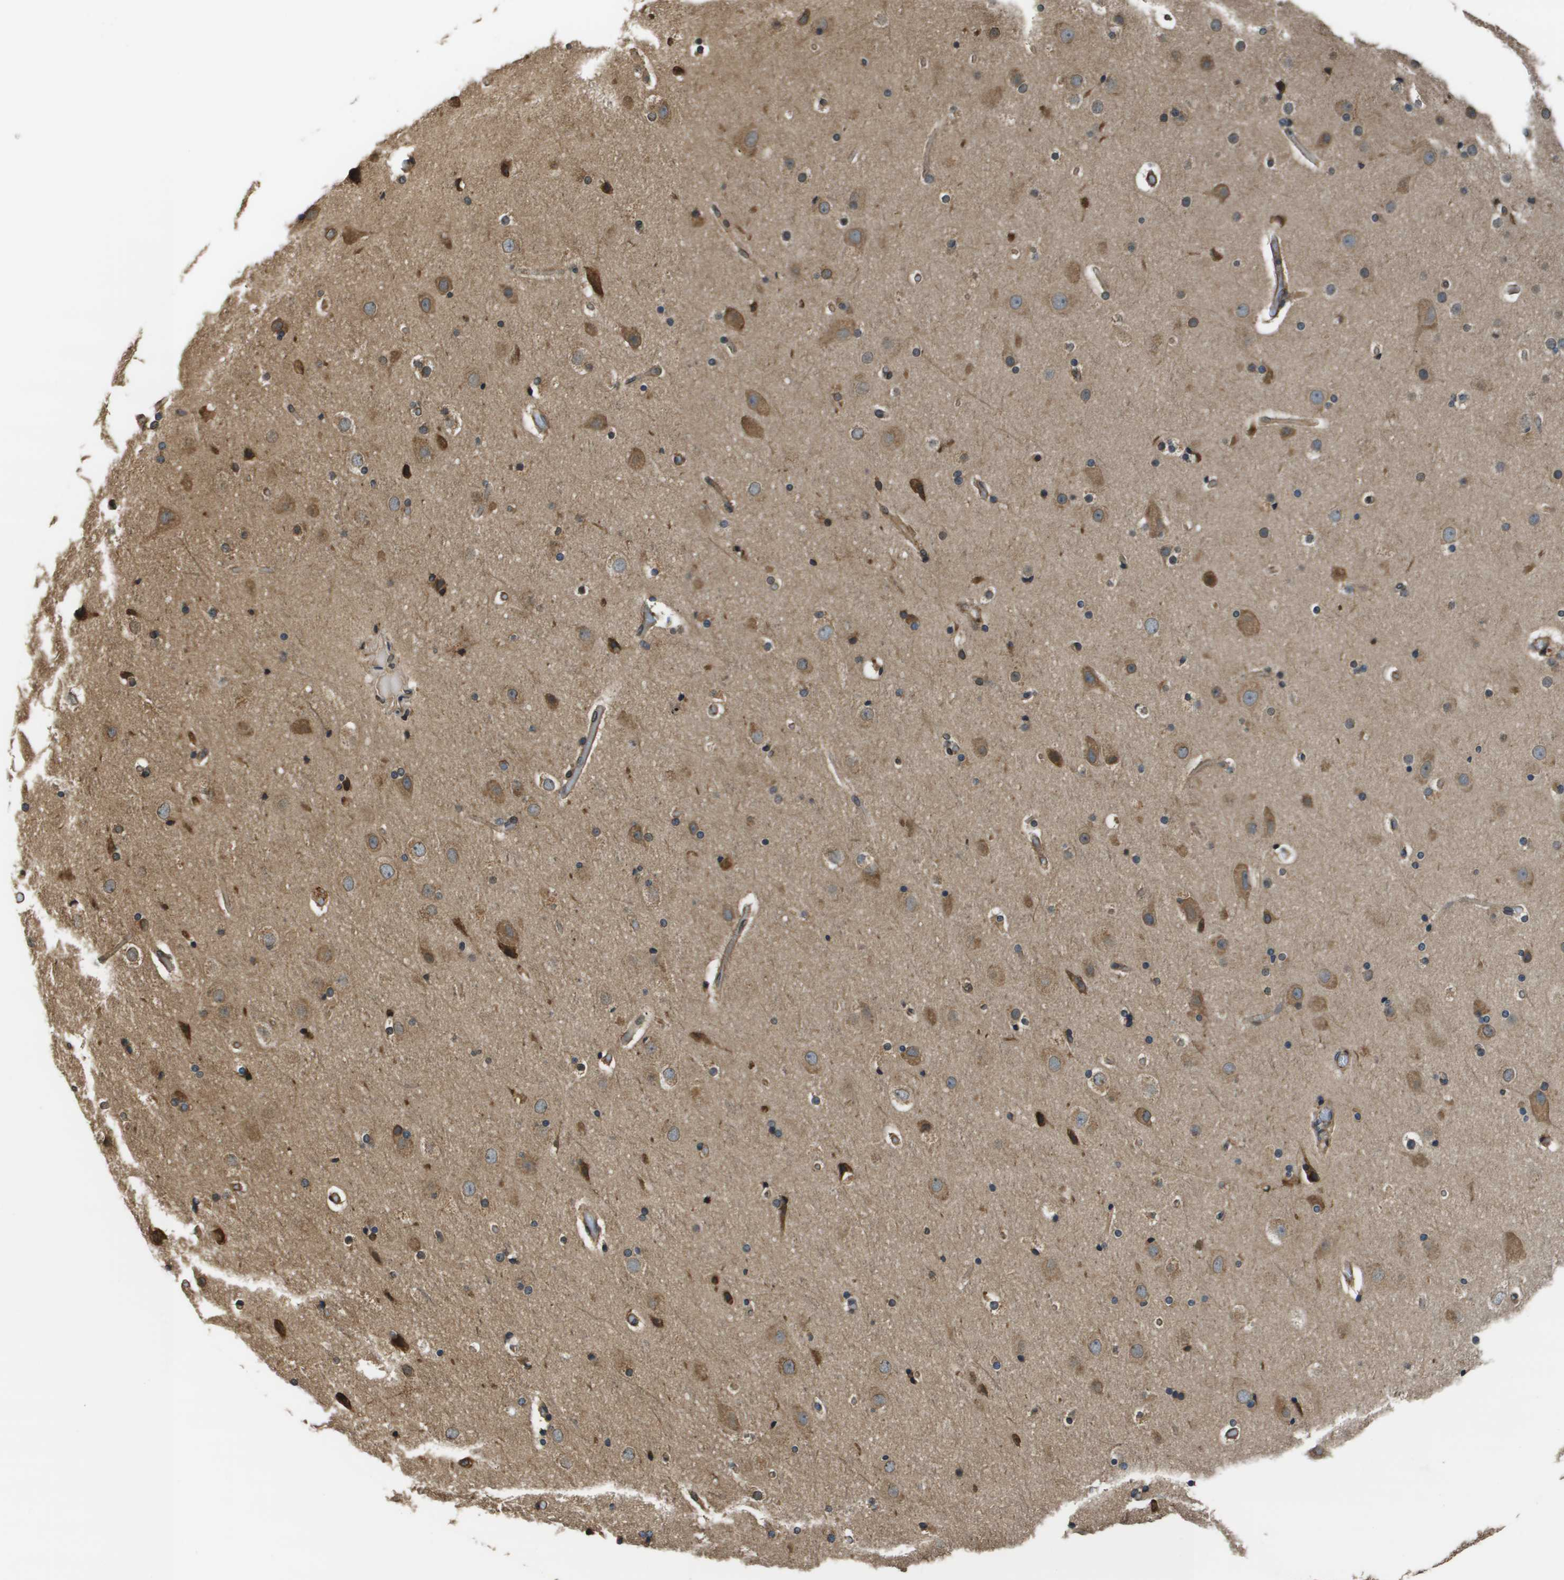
{"staining": {"intensity": "moderate", "quantity": ">75%", "location": "cytoplasmic/membranous"}, "tissue": "cerebral cortex", "cell_type": "Endothelial cells", "image_type": "normal", "snomed": [{"axis": "morphology", "description": "Normal tissue, NOS"}, {"axis": "topography", "description": "Cerebral cortex"}], "caption": "This photomicrograph reveals immunohistochemistry (IHC) staining of normal human cerebral cortex, with medium moderate cytoplasmic/membranous positivity in about >75% of endothelial cells.", "gene": "SEC62", "patient": {"sex": "male", "age": 57}}